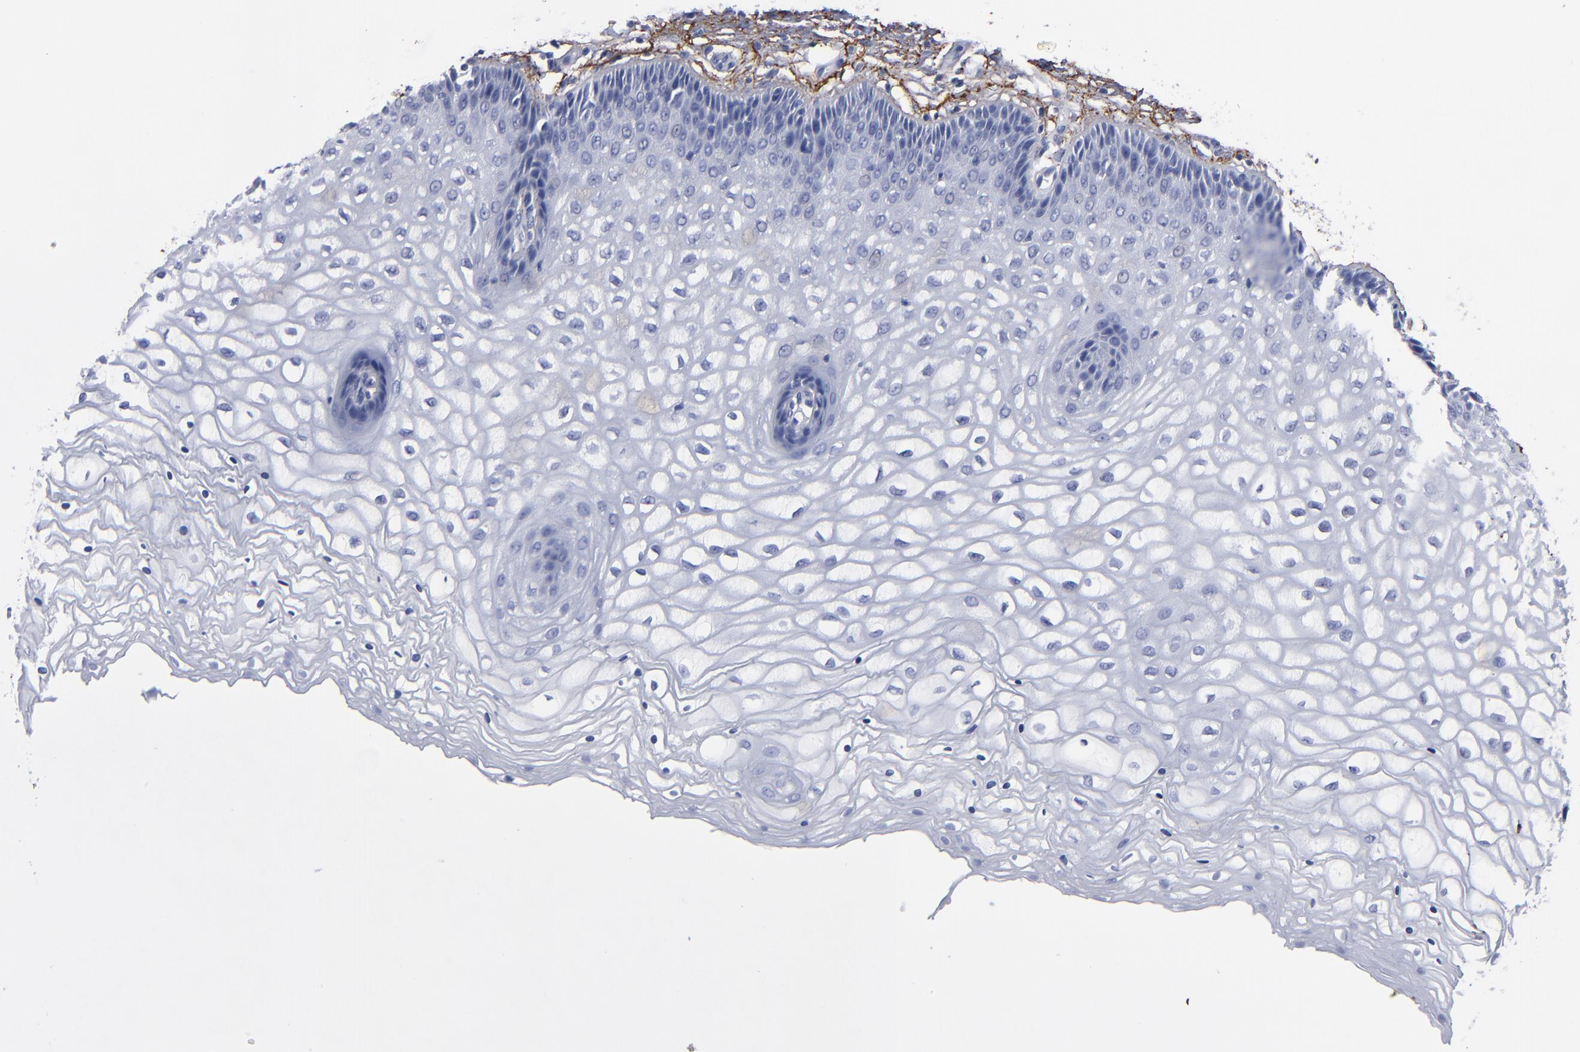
{"staining": {"intensity": "negative", "quantity": "none", "location": "none"}, "tissue": "vagina", "cell_type": "Squamous epithelial cells", "image_type": "normal", "snomed": [{"axis": "morphology", "description": "Normal tissue, NOS"}, {"axis": "topography", "description": "Vagina"}], "caption": "This image is of benign vagina stained with immunohistochemistry (IHC) to label a protein in brown with the nuclei are counter-stained blue. There is no expression in squamous epithelial cells. (Immunohistochemistry (ihc), brightfield microscopy, high magnification).", "gene": "EMILIN1", "patient": {"sex": "female", "age": 34}}